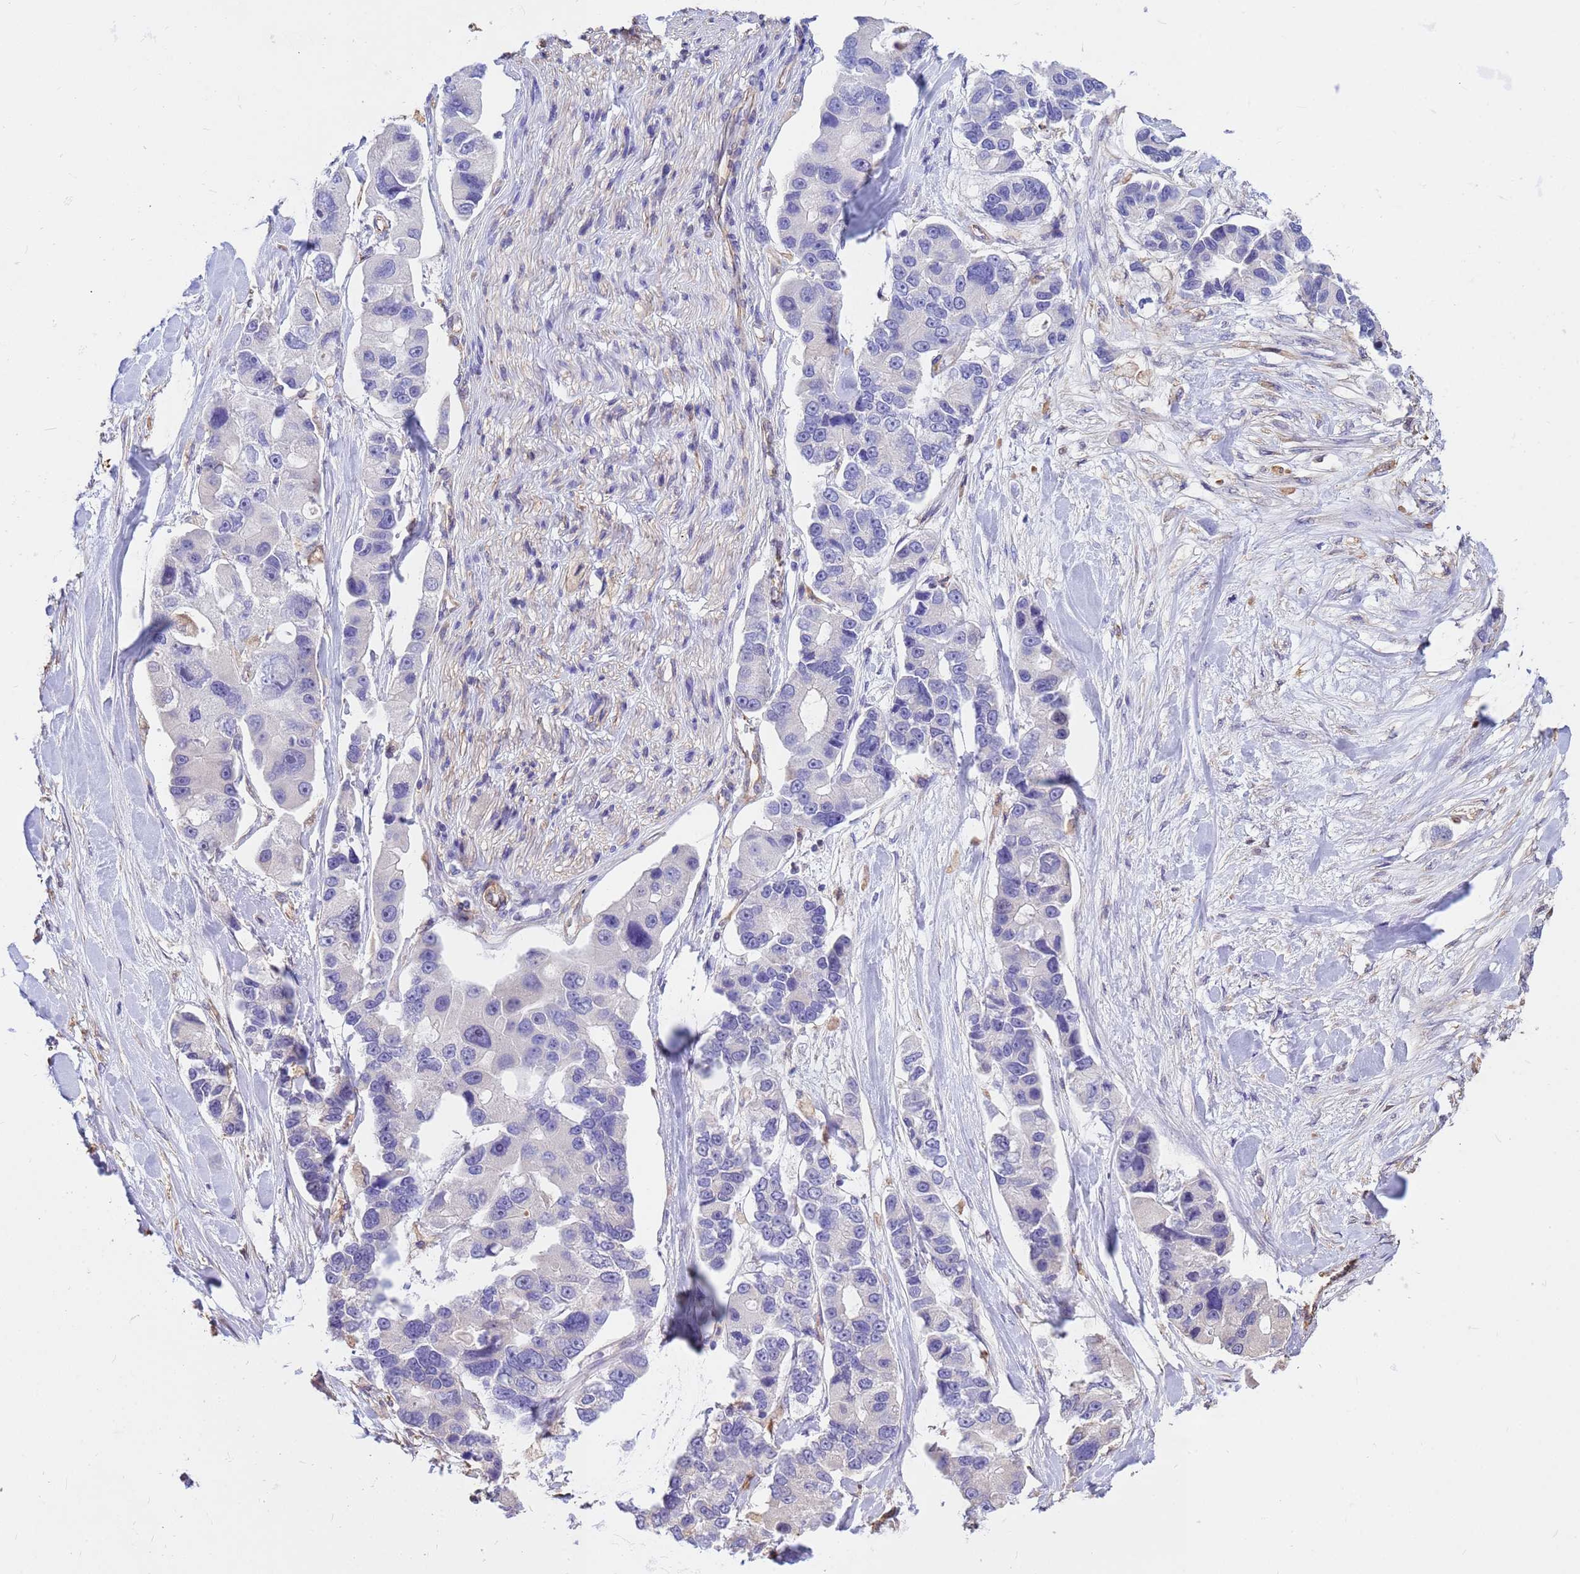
{"staining": {"intensity": "negative", "quantity": "none", "location": "none"}, "tissue": "lung cancer", "cell_type": "Tumor cells", "image_type": "cancer", "snomed": [{"axis": "morphology", "description": "Adenocarcinoma, NOS"}, {"axis": "topography", "description": "Lung"}], "caption": "A histopathology image of lung cancer (adenocarcinoma) stained for a protein demonstrates no brown staining in tumor cells.", "gene": "TCEAL3", "patient": {"sex": "female", "age": 54}}